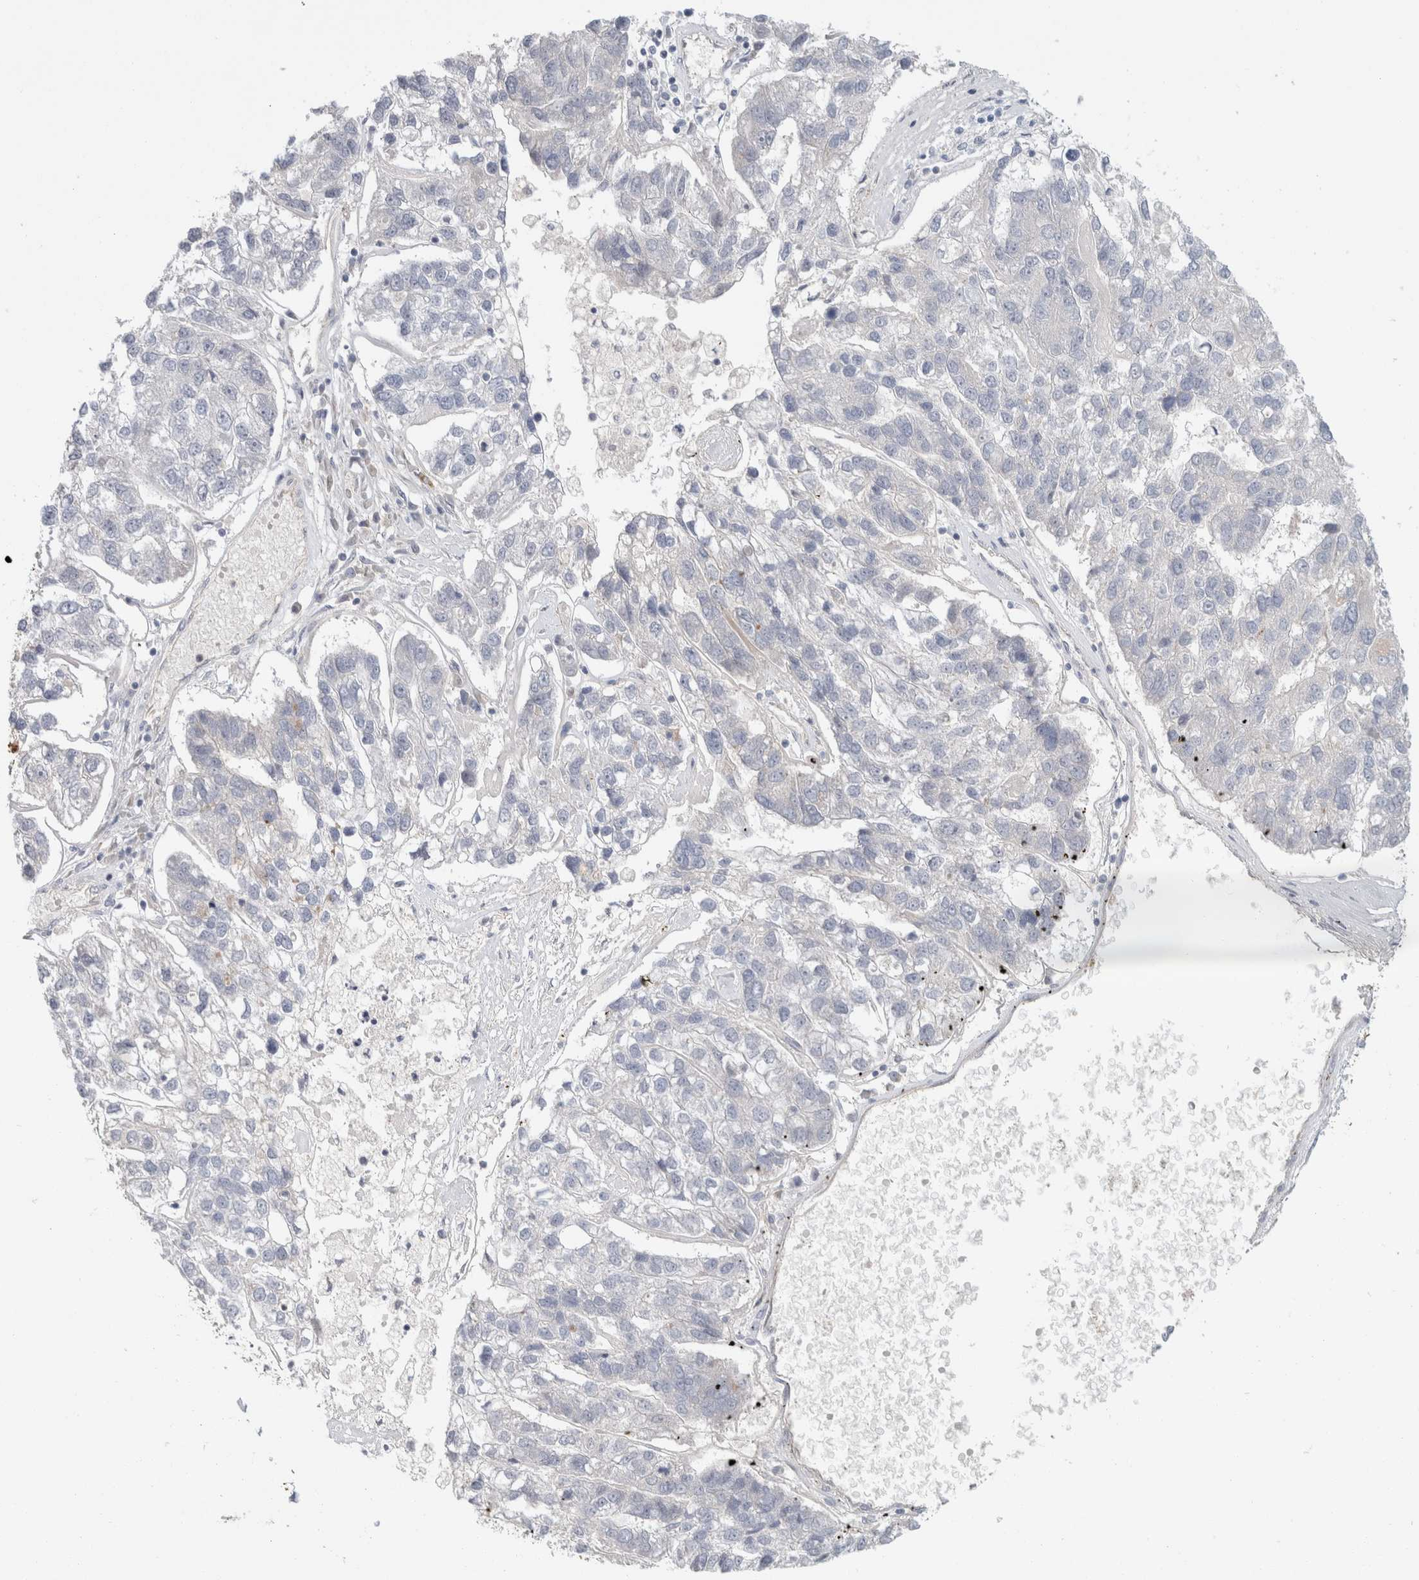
{"staining": {"intensity": "negative", "quantity": "none", "location": "none"}, "tissue": "pancreatic cancer", "cell_type": "Tumor cells", "image_type": "cancer", "snomed": [{"axis": "morphology", "description": "Adenocarcinoma, NOS"}, {"axis": "topography", "description": "Pancreas"}], "caption": "Immunohistochemistry (IHC) of human pancreatic cancer reveals no staining in tumor cells.", "gene": "CD55", "patient": {"sex": "female", "age": 61}}